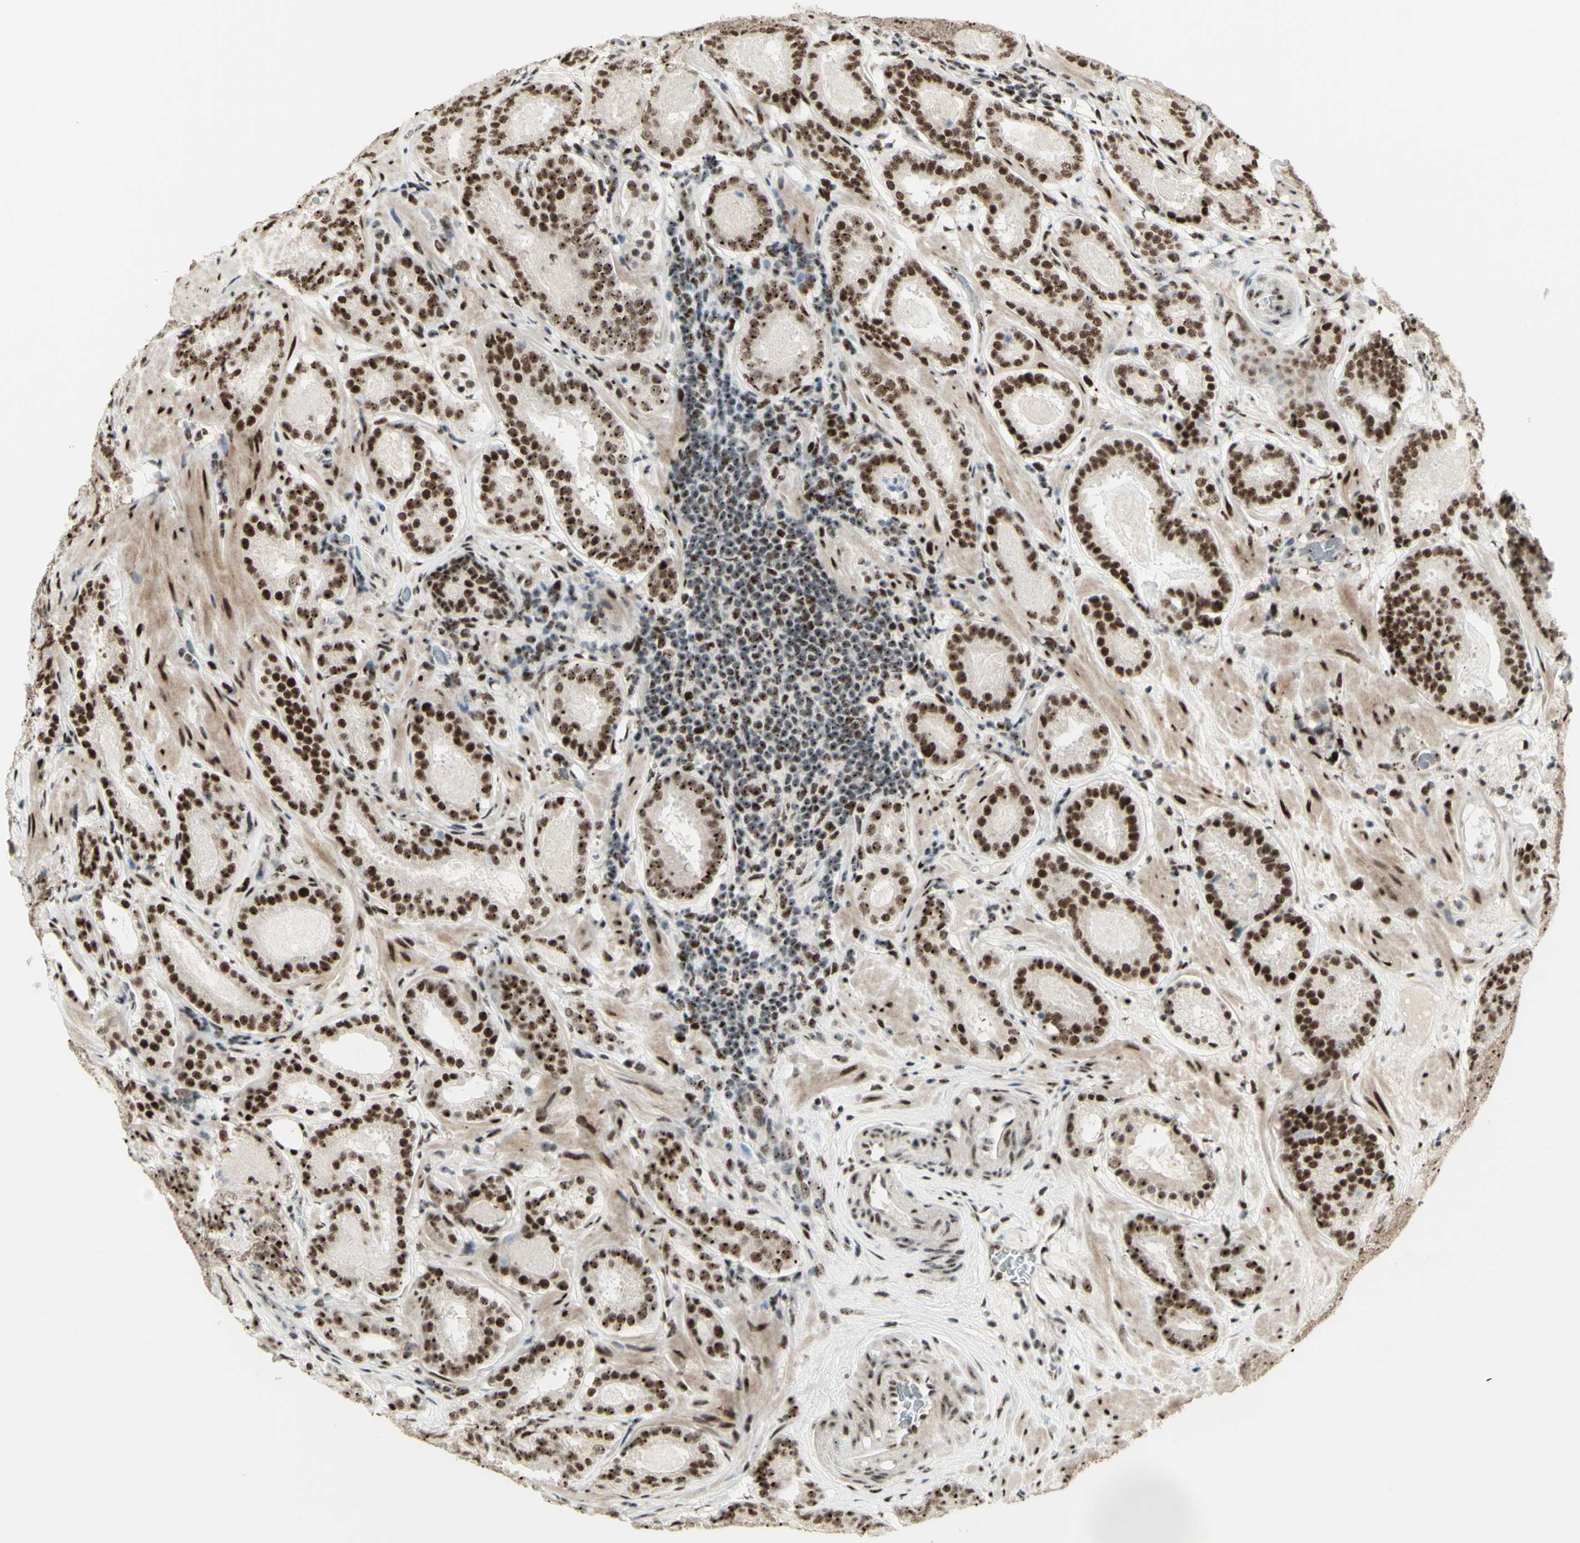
{"staining": {"intensity": "moderate", "quantity": ">75%", "location": "nuclear"}, "tissue": "prostate cancer", "cell_type": "Tumor cells", "image_type": "cancer", "snomed": [{"axis": "morphology", "description": "Adenocarcinoma, Low grade"}, {"axis": "topography", "description": "Prostate"}], "caption": "This is an image of IHC staining of prostate cancer, which shows moderate positivity in the nuclear of tumor cells.", "gene": "DHX9", "patient": {"sex": "male", "age": 69}}